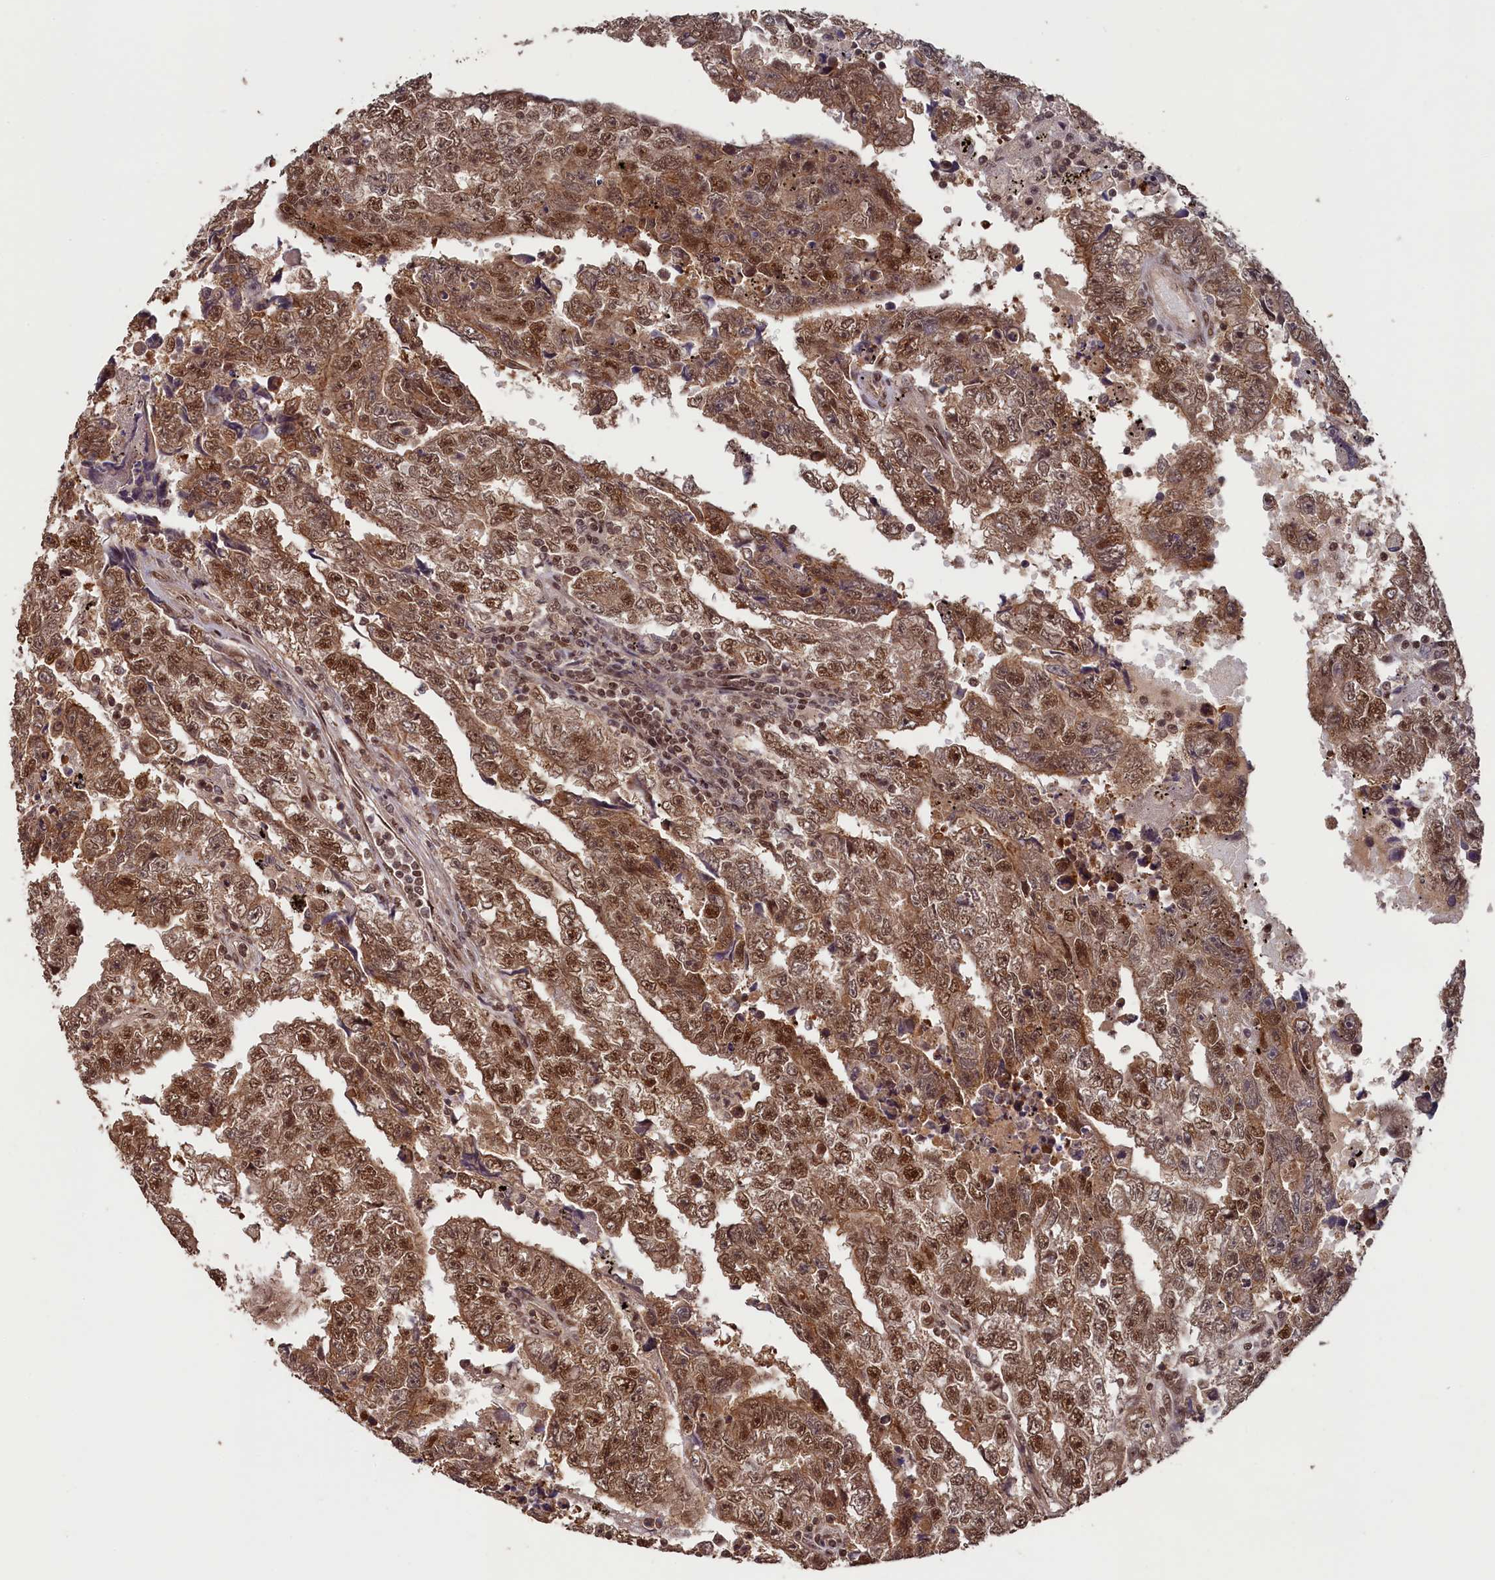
{"staining": {"intensity": "strong", "quantity": ">75%", "location": "cytoplasmic/membranous,nuclear"}, "tissue": "testis cancer", "cell_type": "Tumor cells", "image_type": "cancer", "snomed": [{"axis": "morphology", "description": "Carcinoma, Embryonal, NOS"}, {"axis": "topography", "description": "Testis"}], "caption": "A photomicrograph of testis cancer (embryonal carcinoma) stained for a protein reveals strong cytoplasmic/membranous and nuclear brown staining in tumor cells.", "gene": "NAE1", "patient": {"sex": "male", "age": 25}}